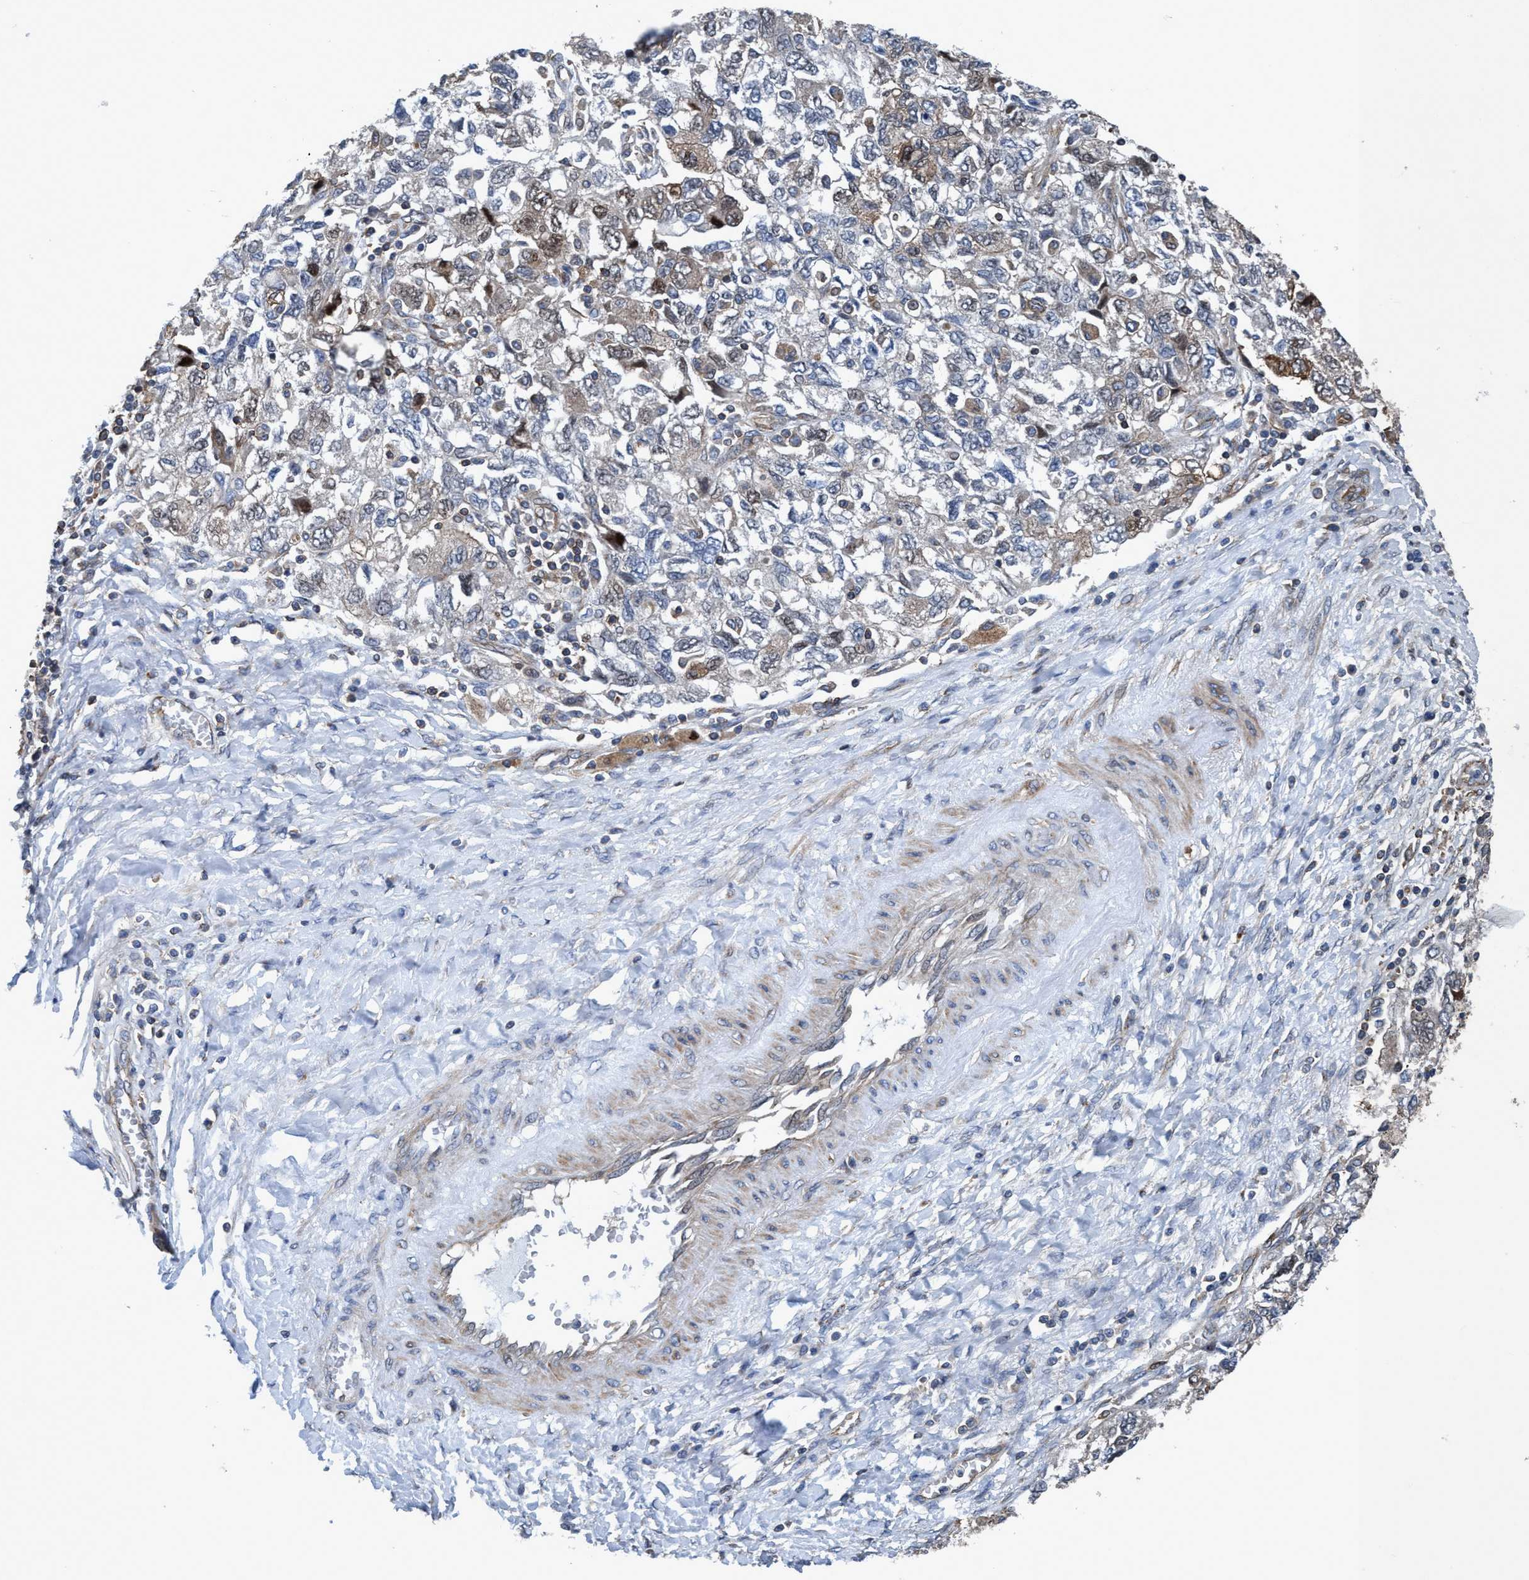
{"staining": {"intensity": "weak", "quantity": "25%-75%", "location": "cytoplasmic/membranous"}, "tissue": "ovarian cancer", "cell_type": "Tumor cells", "image_type": "cancer", "snomed": [{"axis": "morphology", "description": "Carcinoma, NOS"}, {"axis": "morphology", "description": "Cystadenocarcinoma, serous, NOS"}, {"axis": "topography", "description": "Ovary"}], "caption": "Ovarian carcinoma stained for a protein displays weak cytoplasmic/membranous positivity in tumor cells.", "gene": "NMT1", "patient": {"sex": "female", "age": 69}}